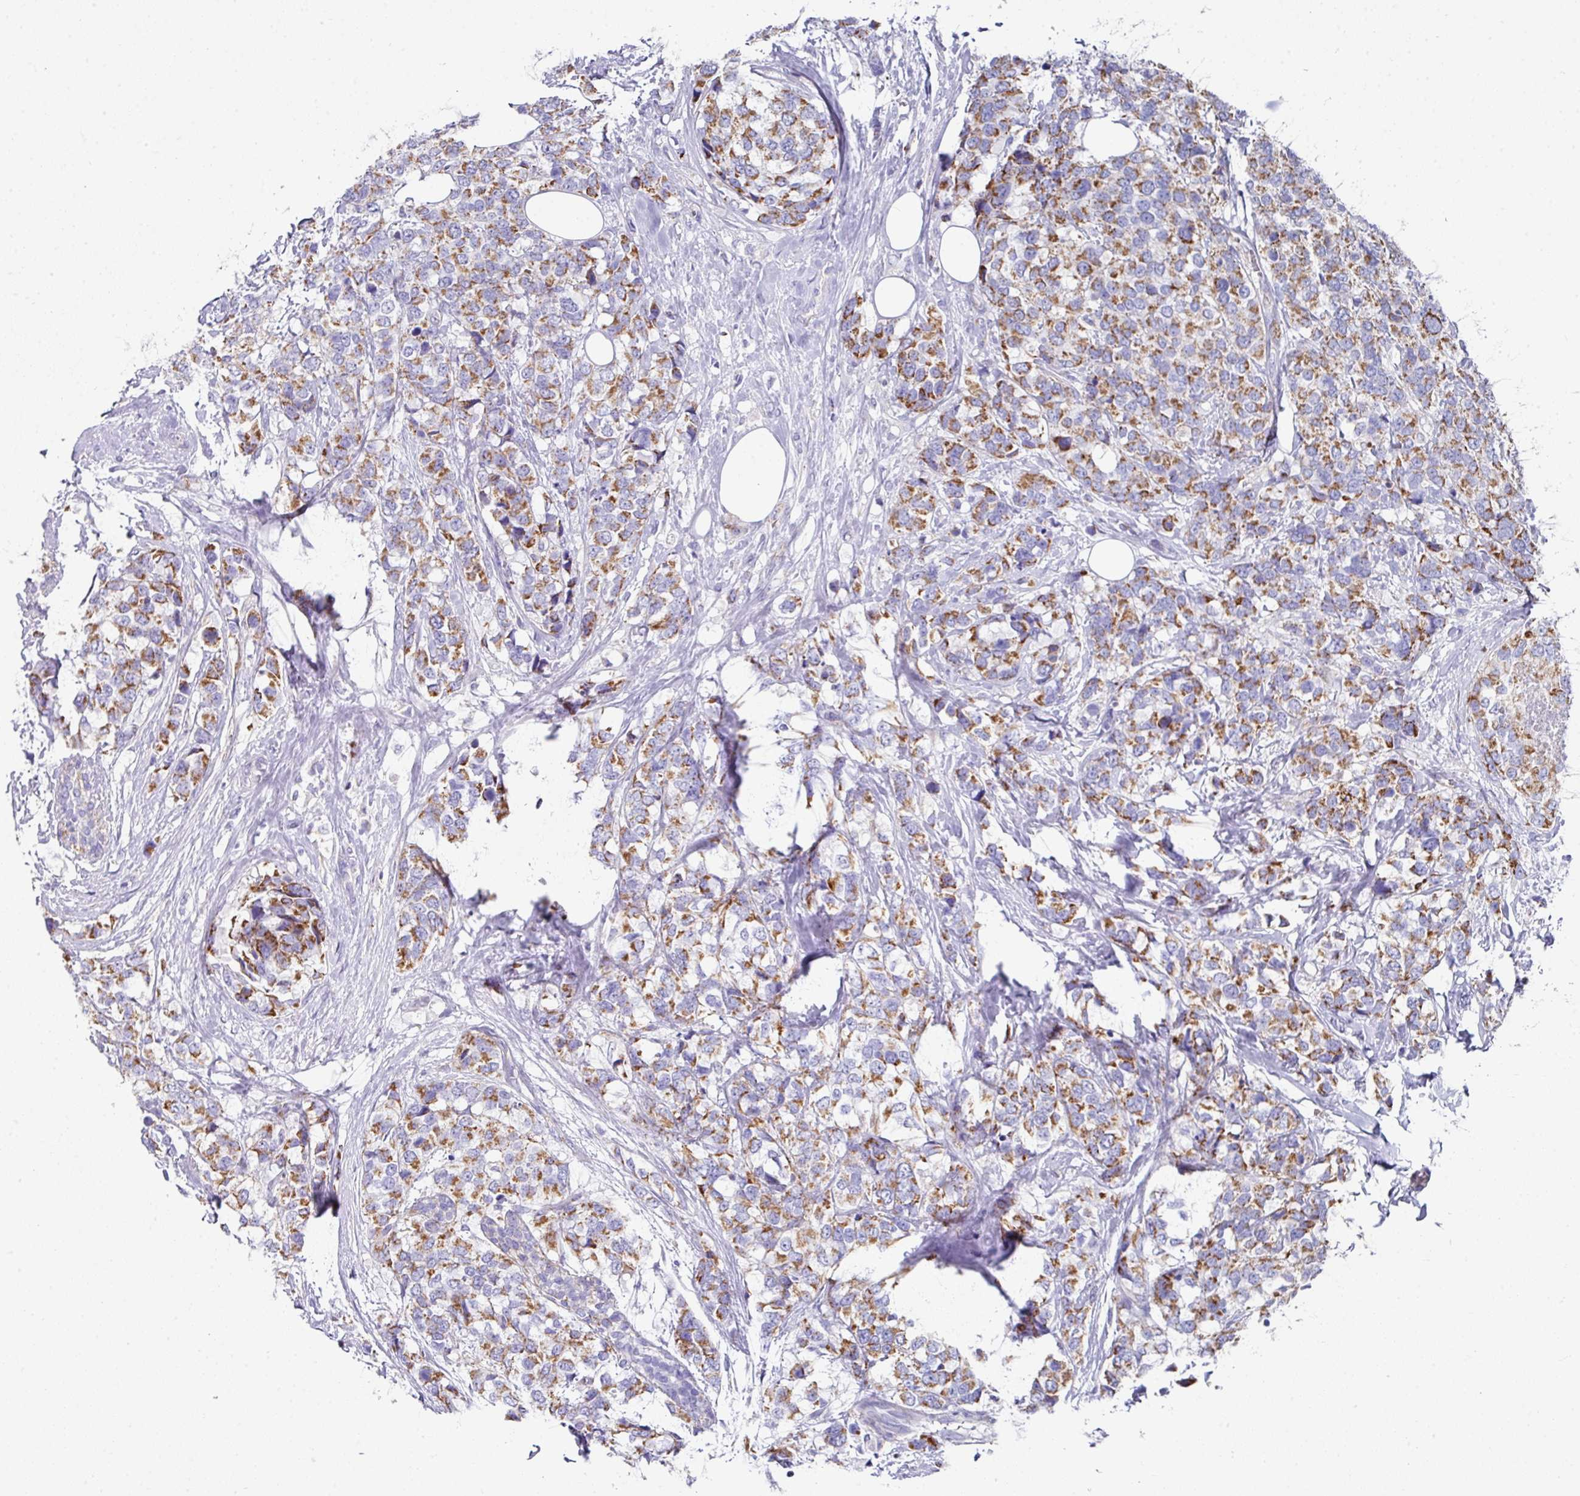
{"staining": {"intensity": "moderate", "quantity": ">75%", "location": "cytoplasmic/membranous"}, "tissue": "breast cancer", "cell_type": "Tumor cells", "image_type": "cancer", "snomed": [{"axis": "morphology", "description": "Lobular carcinoma"}, {"axis": "topography", "description": "Breast"}], "caption": "The immunohistochemical stain highlights moderate cytoplasmic/membranous positivity in tumor cells of breast cancer tissue.", "gene": "CLDN1", "patient": {"sex": "female", "age": 59}}